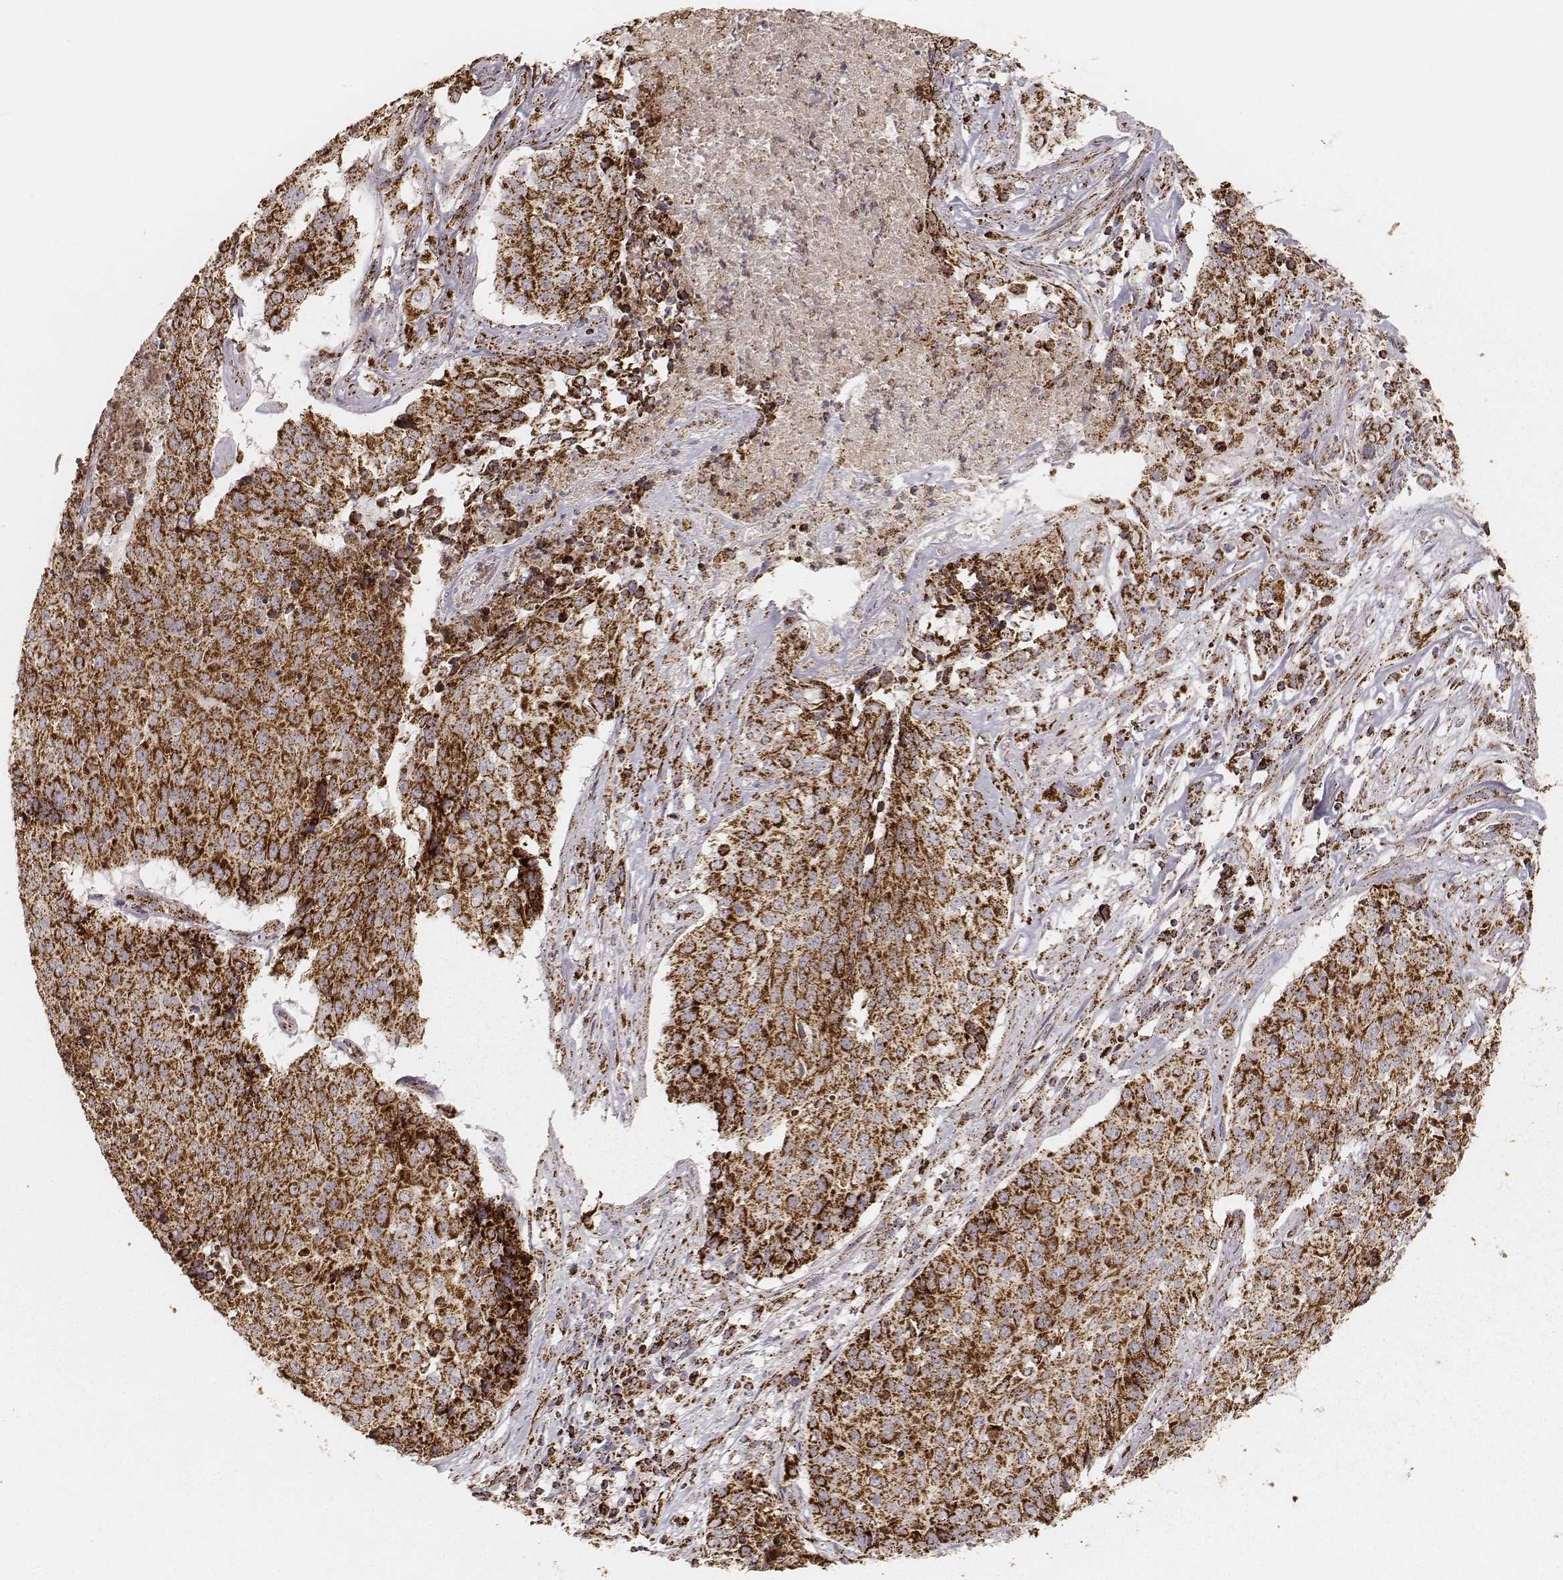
{"staining": {"intensity": "strong", "quantity": ">75%", "location": "cytoplasmic/membranous"}, "tissue": "lung cancer", "cell_type": "Tumor cells", "image_type": "cancer", "snomed": [{"axis": "morphology", "description": "Normal tissue, NOS"}, {"axis": "morphology", "description": "Squamous cell carcinoma, NOS"}, {"axis": "topography", "description": "Bronchus"}, {"axis": "topography", "description": "Lung"}], "caption": "Human lung squamous cell carcinoma stained for a protein (brown) displays strong cytoplasmic/membranous positive positivity in about >75% of tumor cells.", "gene": "CS", "patient": {"sex": "male", "age": 64}}